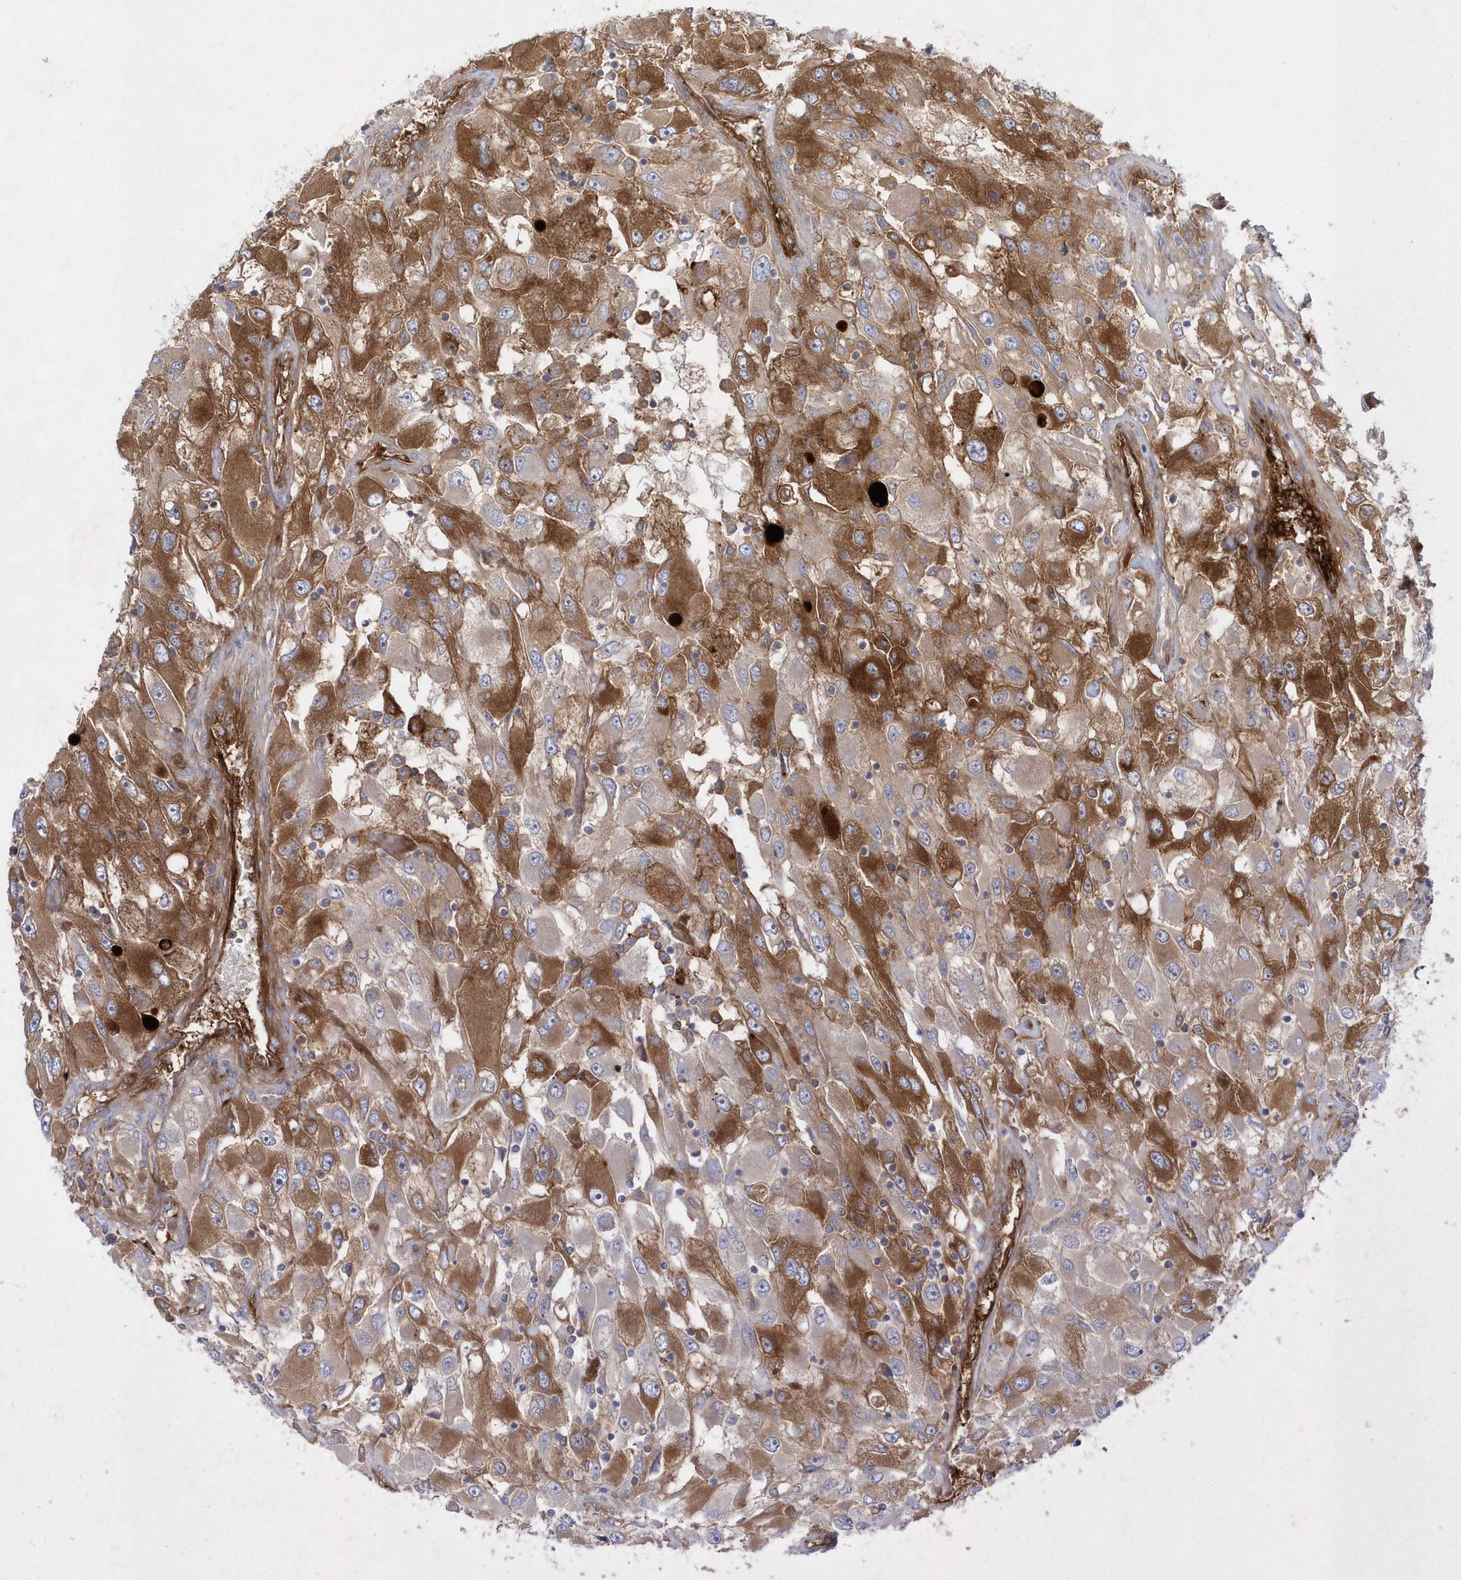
{"staining": {"intensity": "strong", "quantity": ">75%", "location": "cytoplasmic/membranous"}, "tissue": "renal cancer", "cell_type": "Tumor cells", "image_type": "cancer", "snomed": [{"axis": "morphology", "description": "Adenocarcinoma, NOS"}, {"axis": "topography", "description": "Kidney"}], "caption": "The immunohistochemical stain shows strong cytoplasmic/membranous expression in tumor cells of adenocarcinoma (renal) tissue.", "gene": "TMEM132B", "patient": {"sex": "female", "age": 52}}